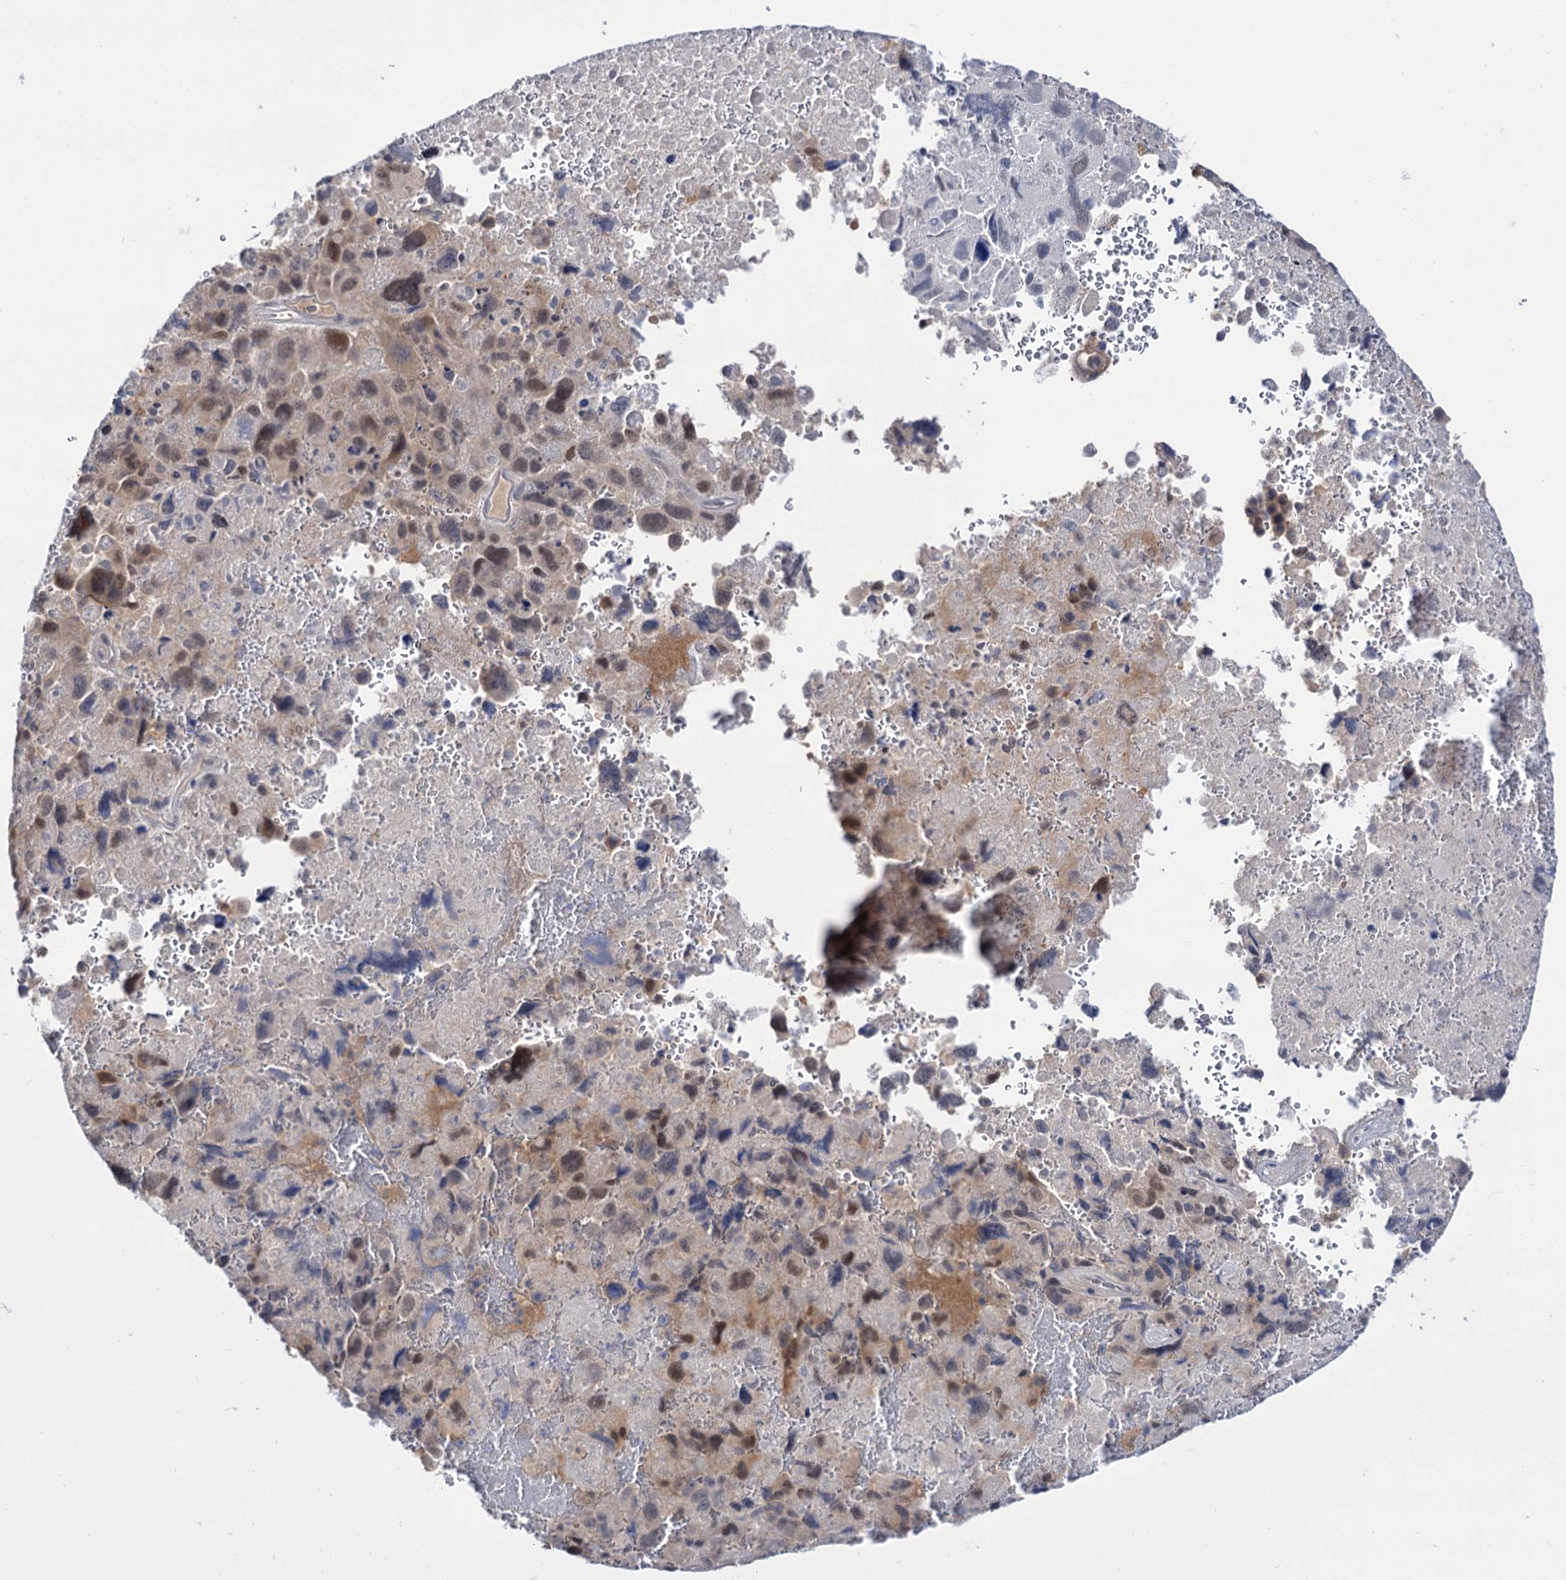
{"staining": {"intensity": "weak", "quantity": "<25%", "location": "nuclear"}, "tissue": "melanoma", "cell_type": "Tumor cells", "image_type": "cancer", "snomed": [{"axis": "morphology", "description": "Malignant melanoma, Metastatic site"}, {"axis": "topography", "description": "Brain"}], "caption": "A high-resolution photomicrograph shows IHC staining of melanoma, which exhibits no significant positivity in tumor cells. (DAB (3,3'-diaminobenzidine) immunohistochemistry (IHC) visualized using brightfield microscopy, high magnification).", "gene": "NEK10", "patient": {"sex": "female", "age": 53}}